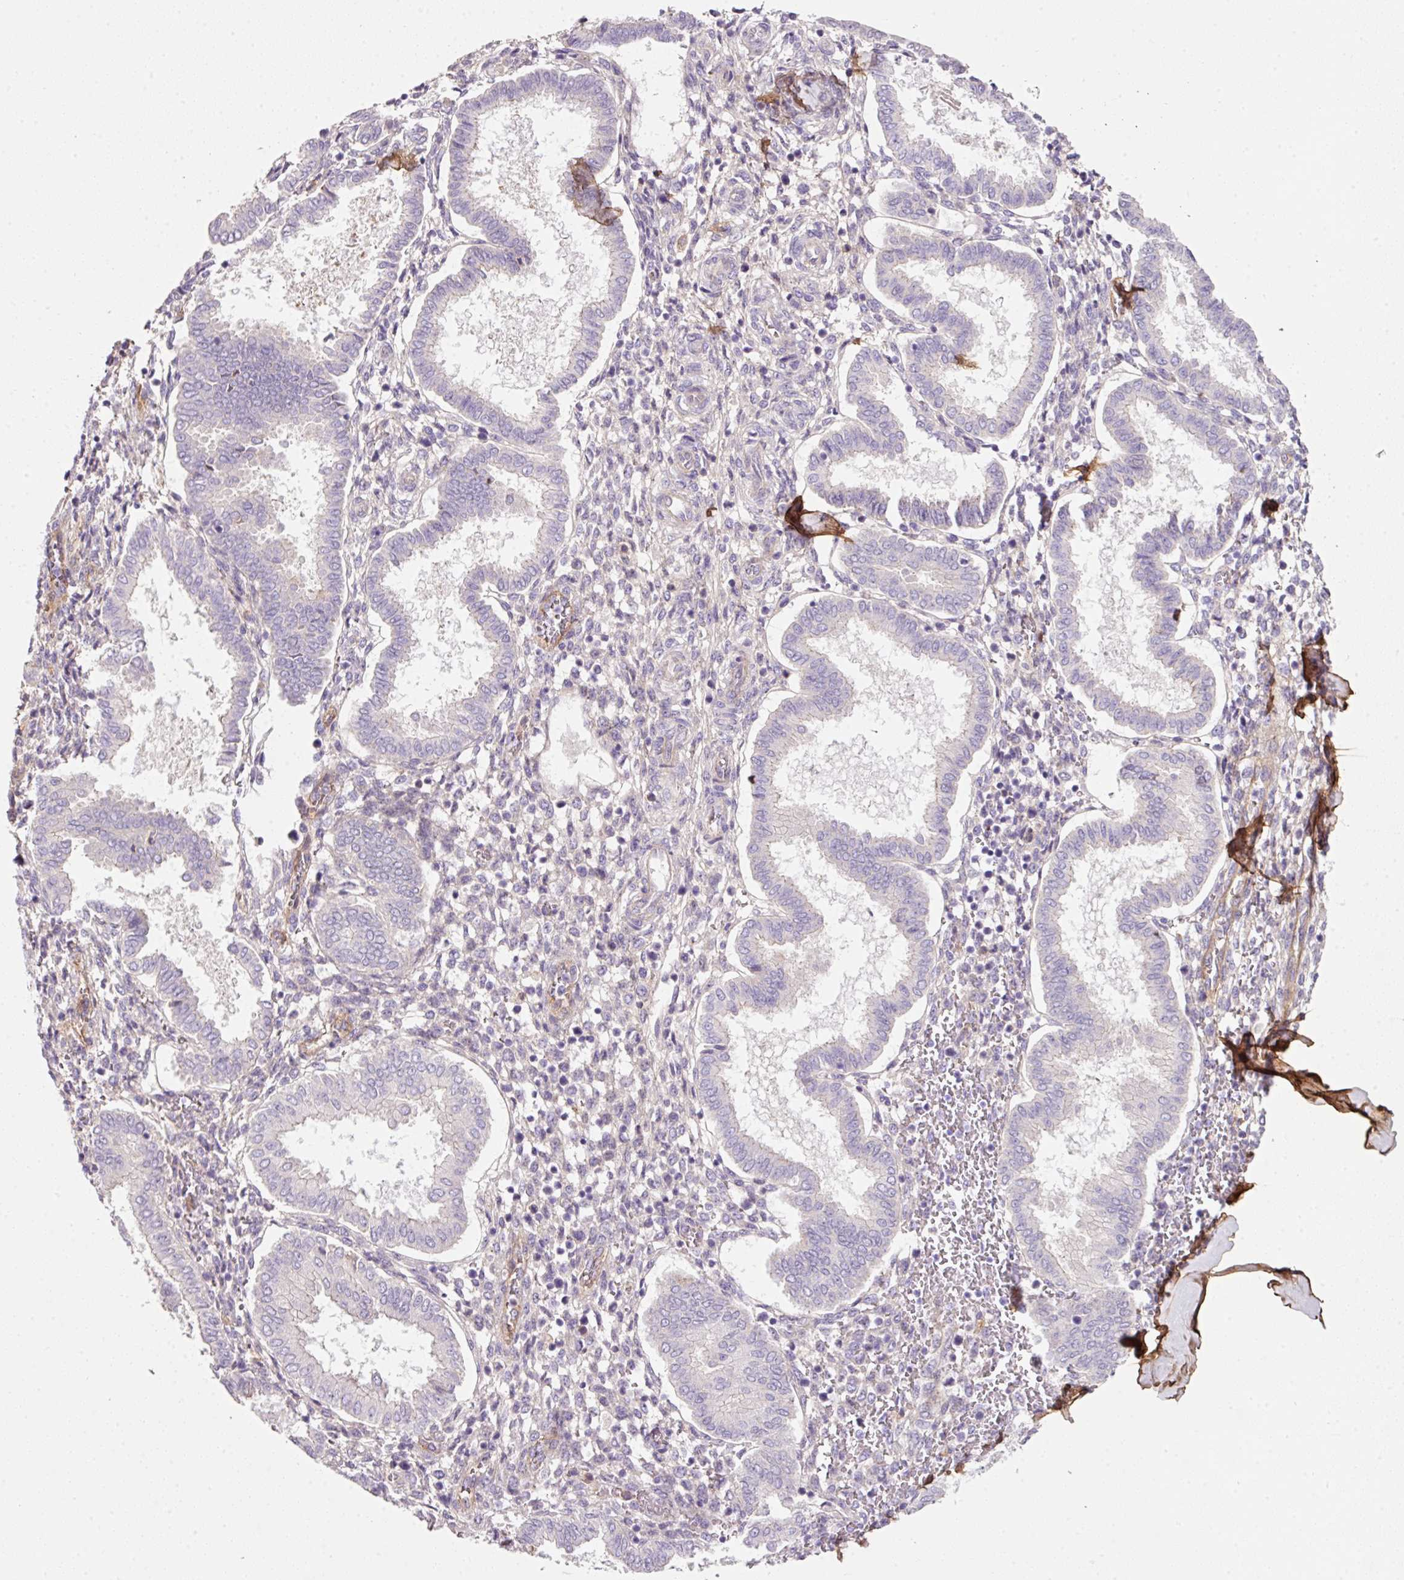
{"staining": {"intensity": "negative", "quantity": "none", "location": "none"}, "tissue": "endometrium", "cell_type": "Cells in endometrial stroma", "image_type": "normal", "snomed": [{"axis": "morphology", "description": "Normal tissue, NOS"}, {"axis": "topography", "description": "Endometrium"}], "caption": "A photomicrograph of human endometrium is negative for staining in cells in endometrial stroma. (IHC, brightfield microscopy, high magnification).", "gene": "SOS2", "patient": {"sex": "female", "age": 24}}